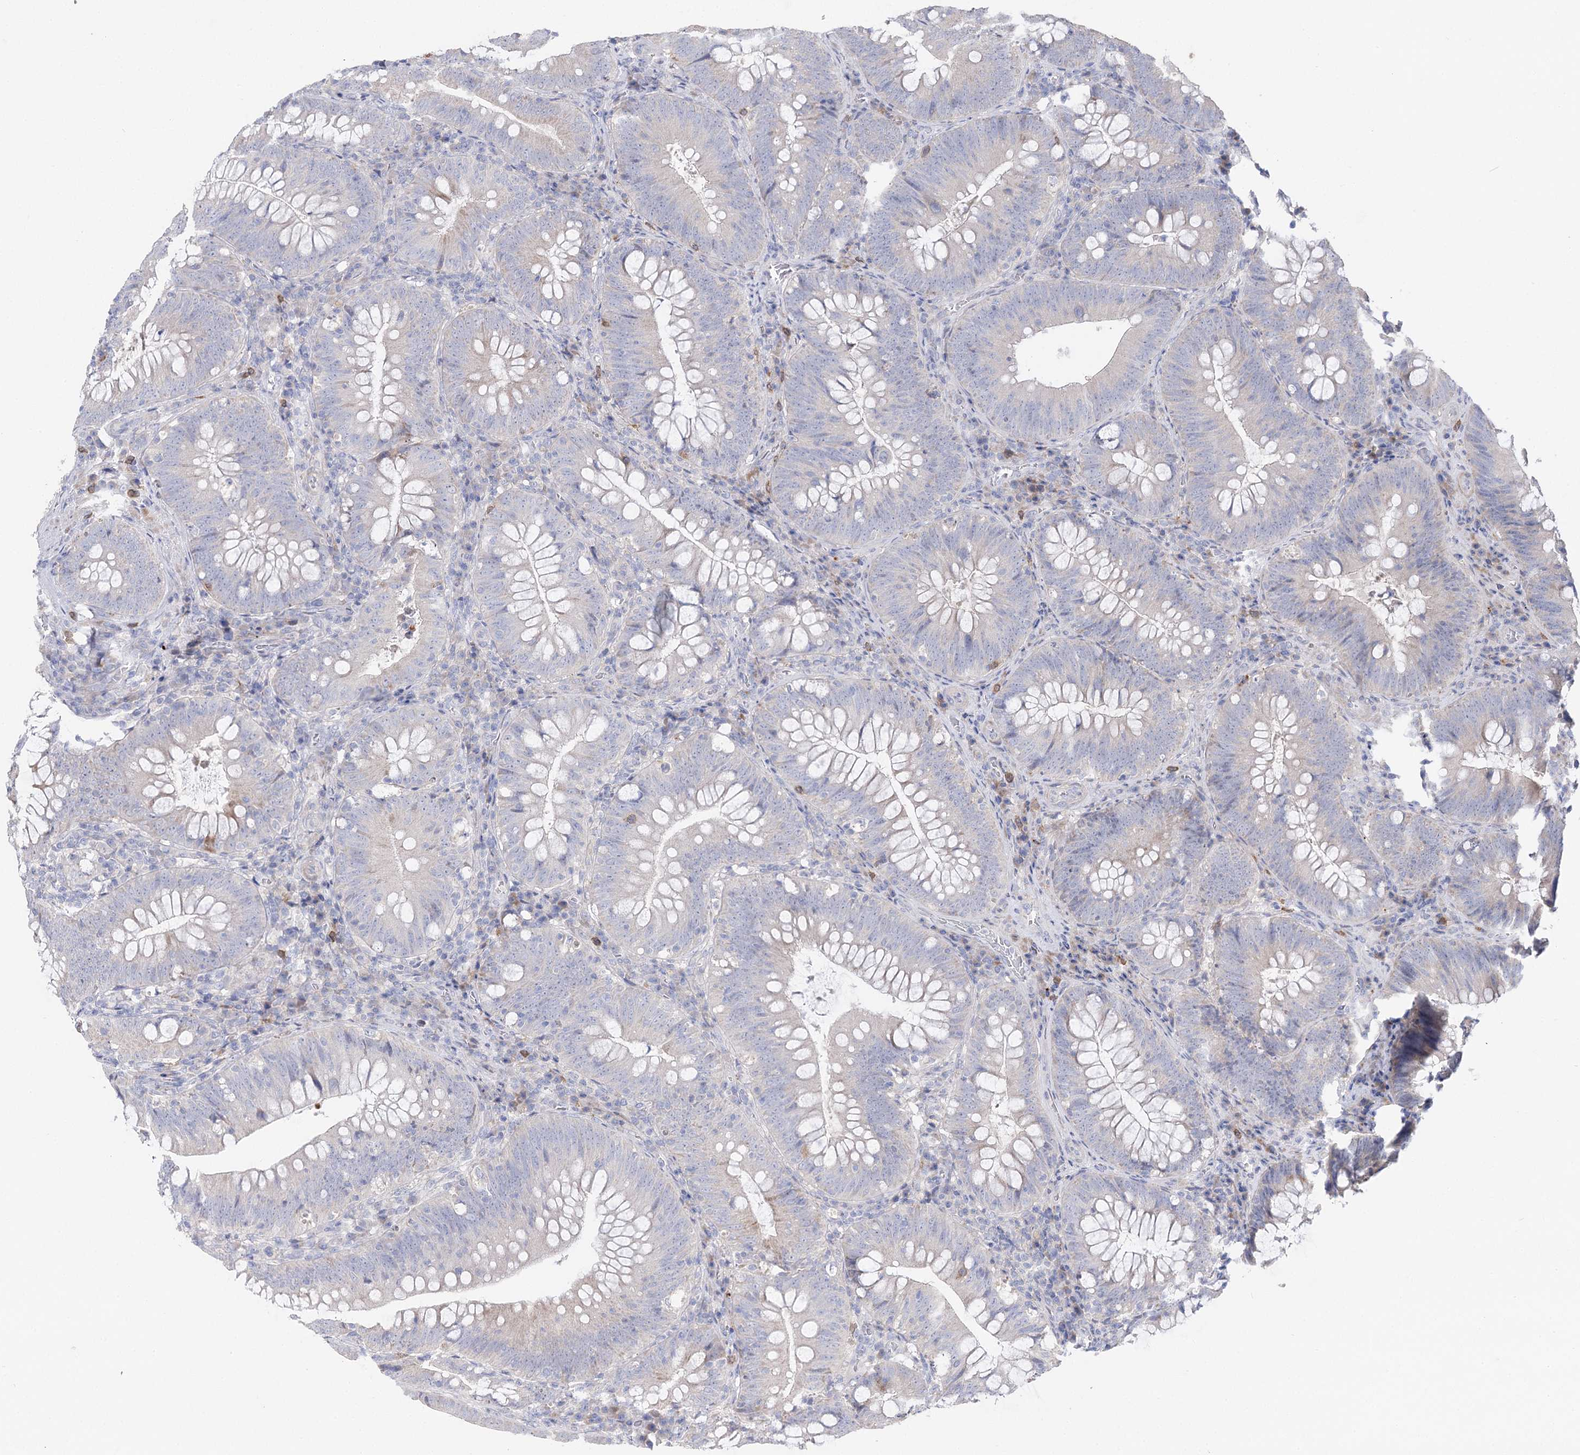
{"staining": {"intensity": "negative", "quantity": "none", "location": "none"}, "tissue": "colorectal cancer", "cell_type": "Tumor cells", "image_type": "cancer", "snomed": [{"axis": "morphology", "description": "Normal tissue, NOS"}, {"axis": "topography", "description": "Colon"}], "caption": "A histopathology image of human colorectal cancer is negative for staining in tumor cells.", "gene": "NRAP", "patient": {"sex": "female", "age": 82}}